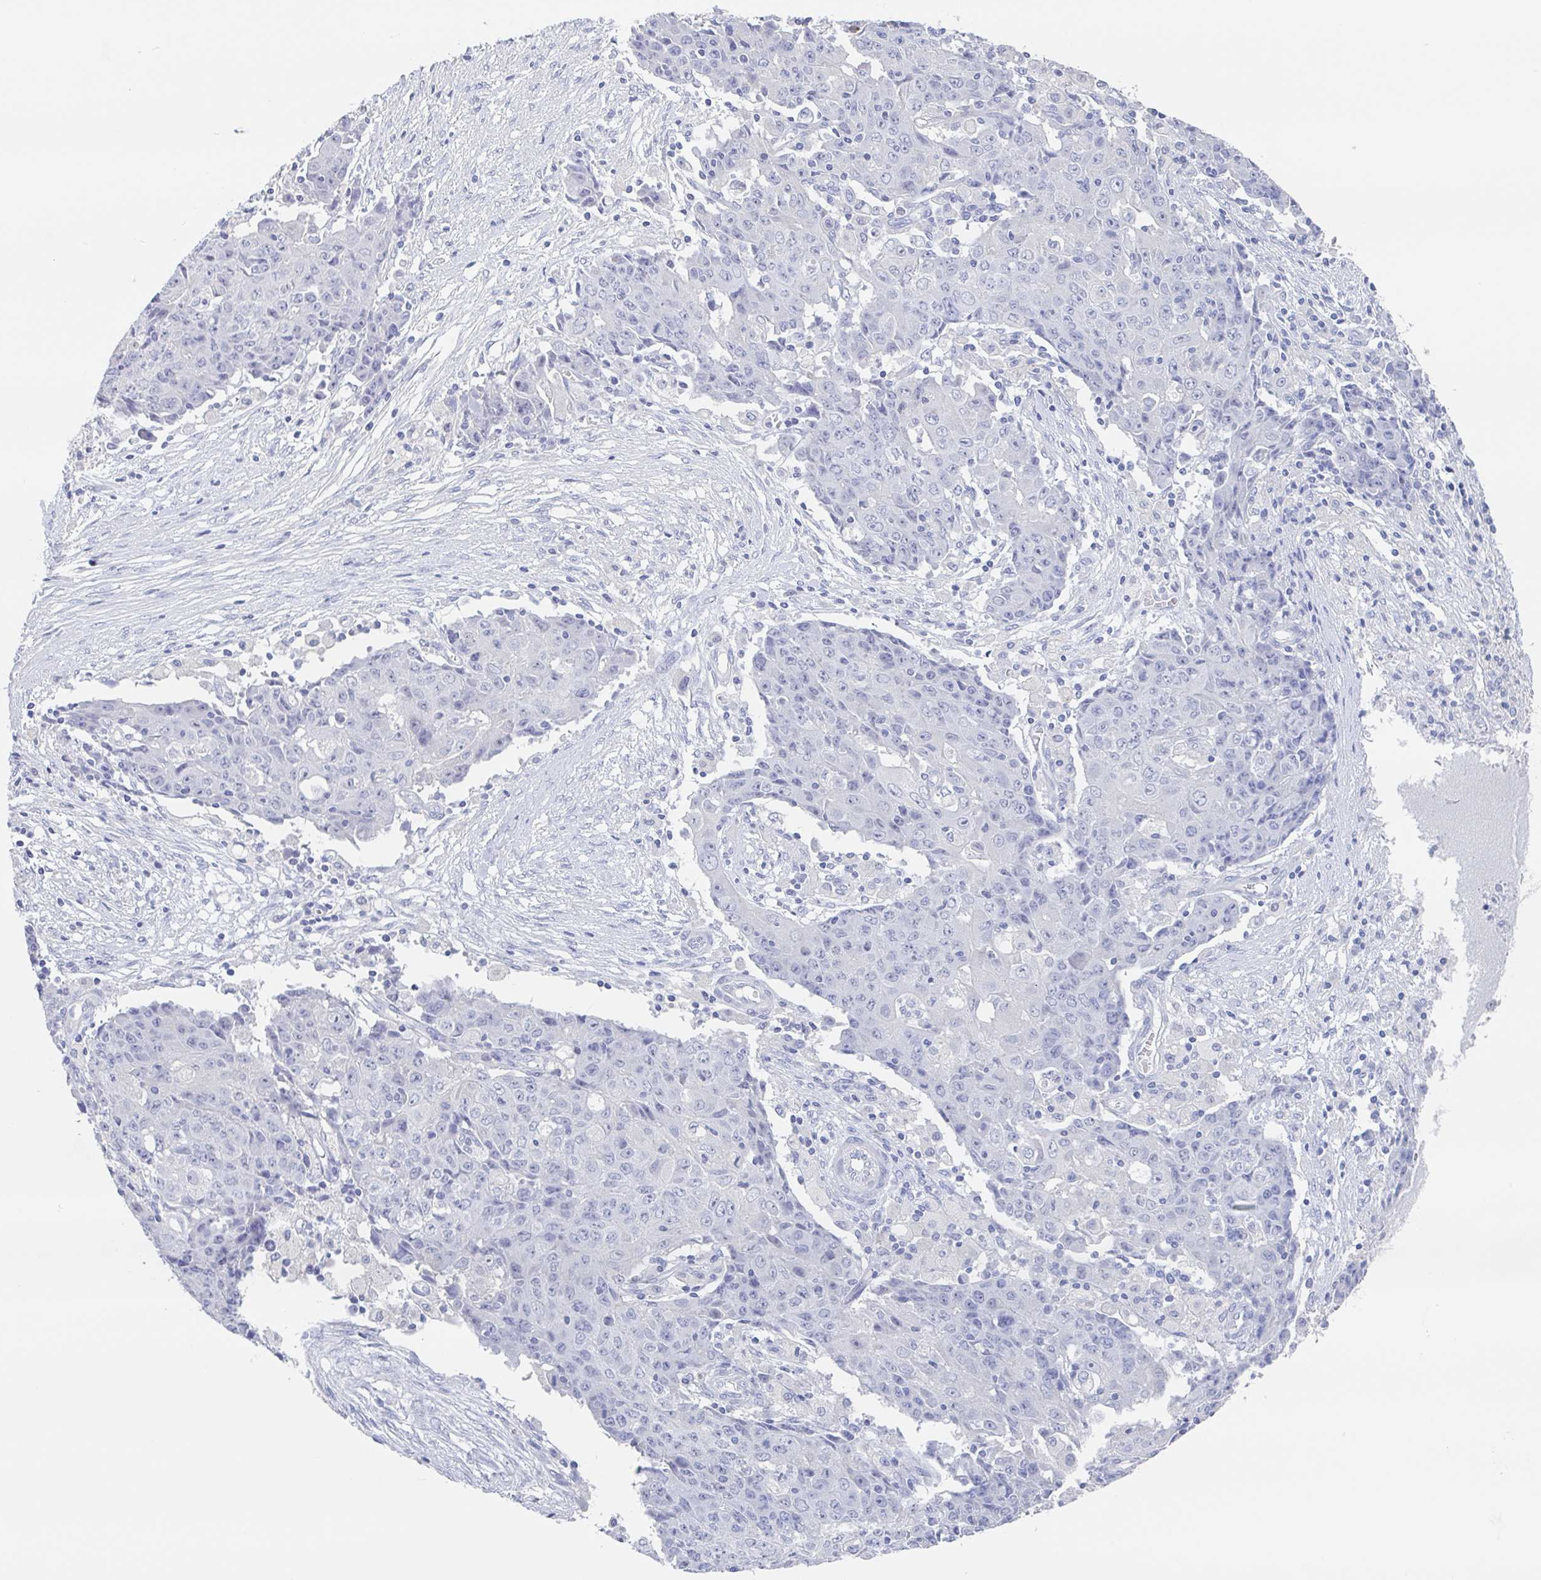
{"staining": {"intensity": "negative", "quantity": "none", "location": "none"}, "tissue": "ovarian cancer", "cell_type": "Tumor cells", "image_type": "cancer", "snomed": [{"axis": "morphology", "description": "Carcinoma, endometroid"}, {"axis": "topography", "description": "Ovary"}], "caption": "The immunohistochemistry (IHC) histopathology image has no significant expression in tumor cells of ovarian endometroid carcinoma tissue.", "gene": "NOXRED1", "patient": {"sex": "female", "age": 42}}